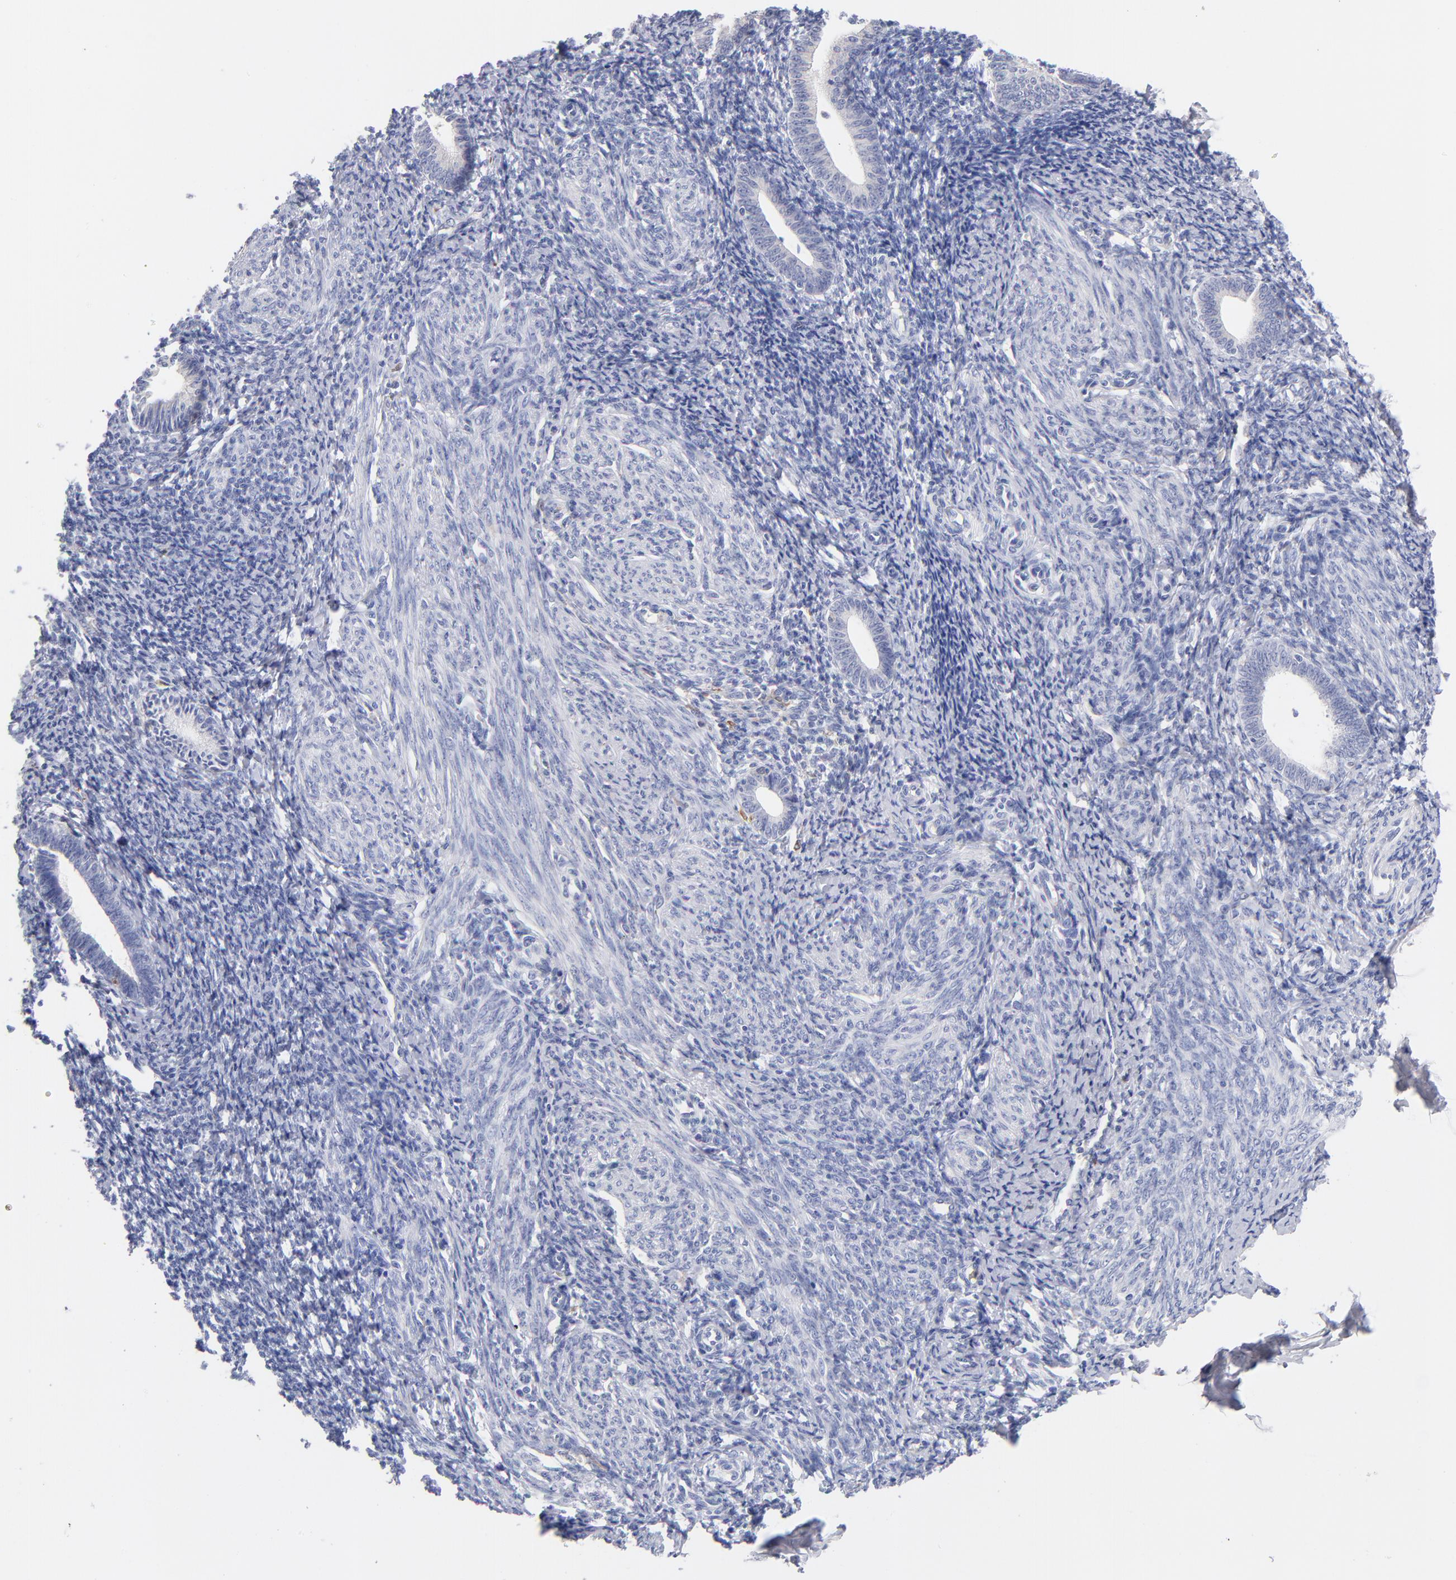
{"staining": {"intensity": "weak", "quantity": "<25%", "location": "cytoplasmic/membranous,nuclear"}, "tissue": "endometrium", "cell_type": "Cells in endometrial stroma", "image_type": "normal", "snomed": [{"axis": "morphology", "description": "Normal tissue, NOS"}, {"axis": "topography", "description": "Endometrium"}], "caption": "Immunohistochemical staining of unremarkable endometrium displays no significant expression in cells in endometrial stroma. (DAB (3,3'-diaminobenzidine) IHC visualized using brightfield microscopy, high magnification).", "gene": "BID", "patient": {"sex": "female", "age": 57}}